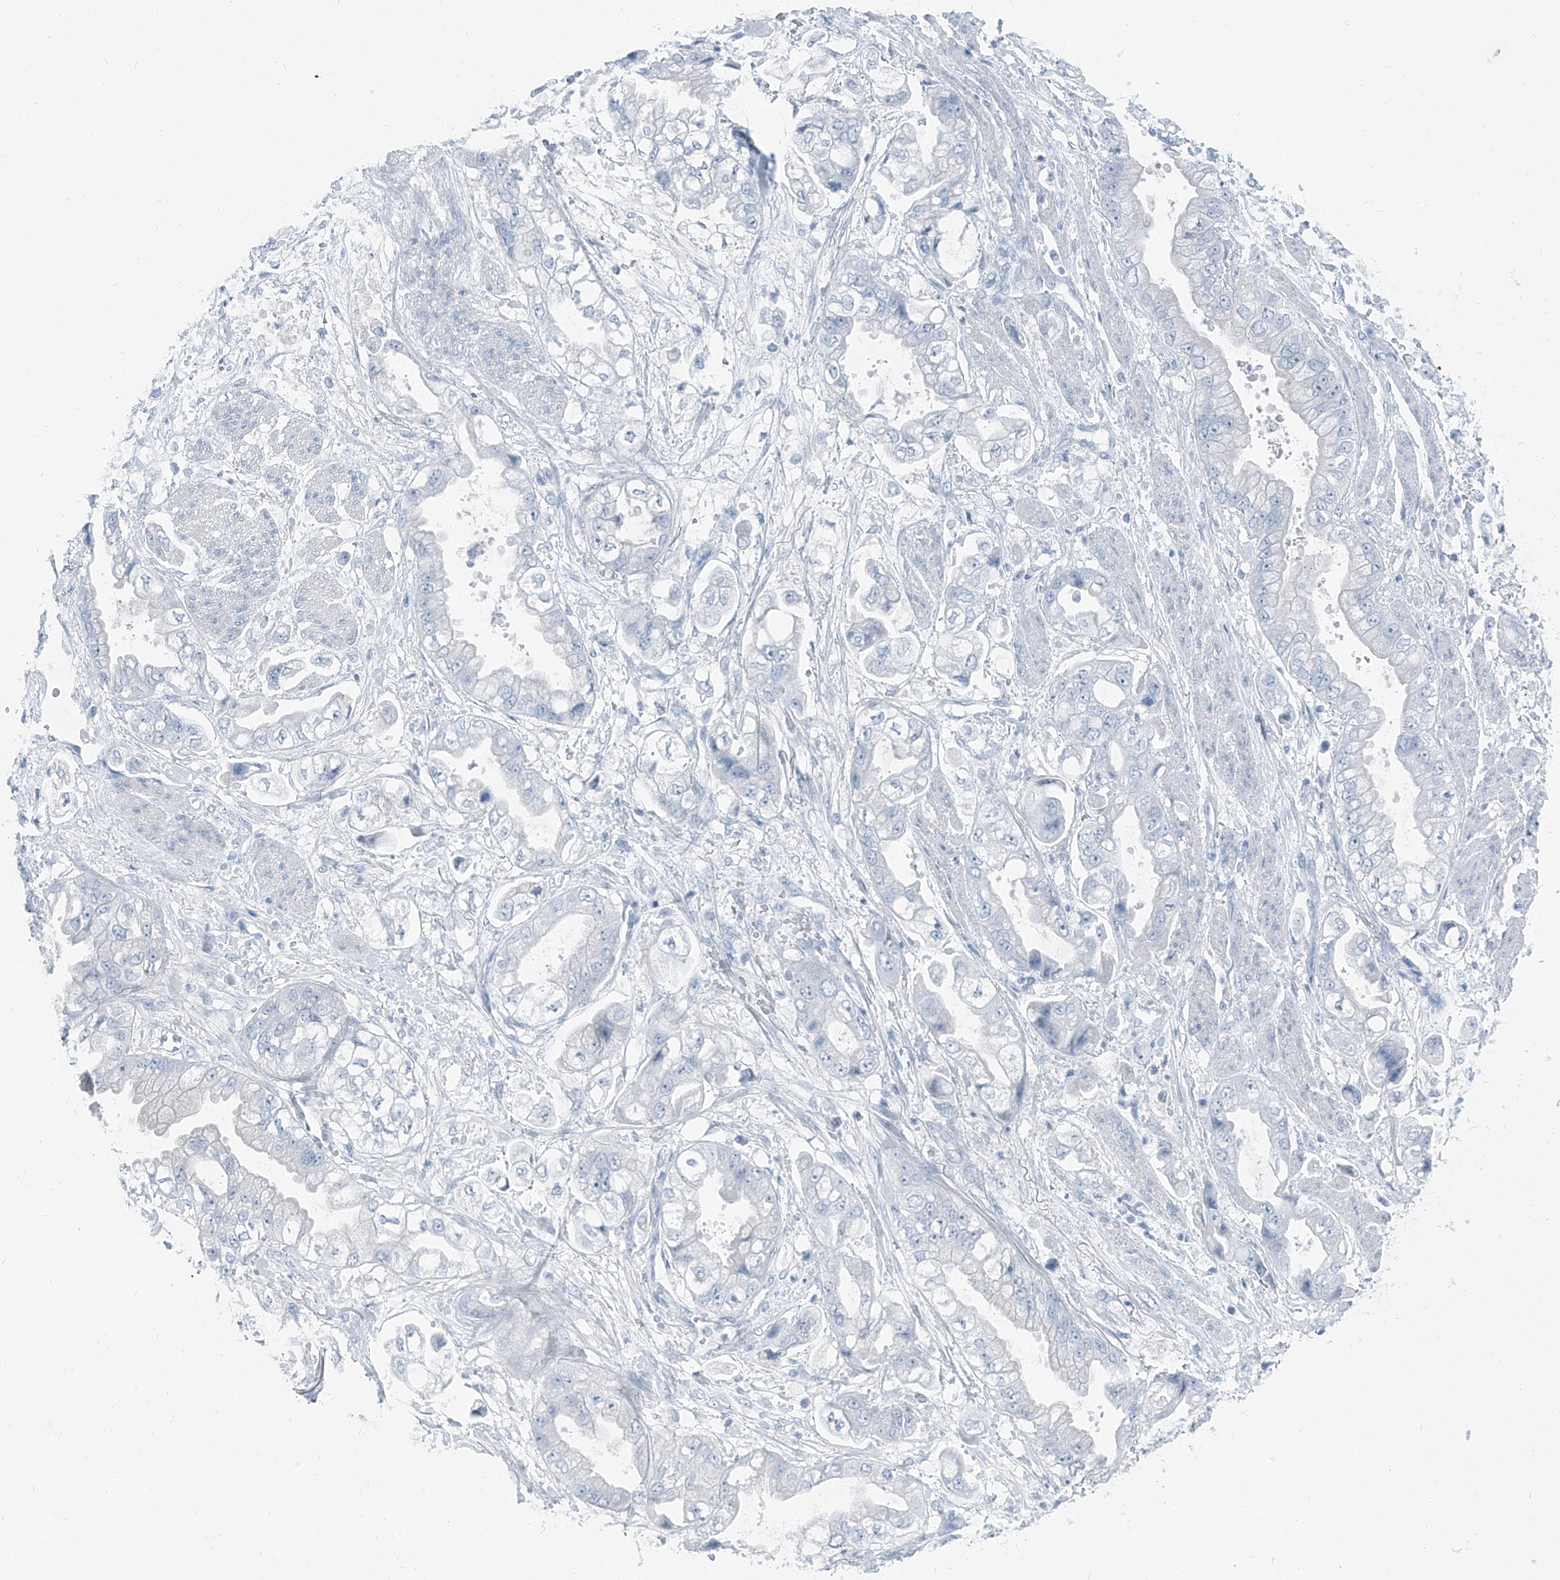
{"staining": {"intensity": "negative", "quantity": "none", "location": "none"}, "tissue": "stomach cancer", "cell_type": "Tumor cells", "image_type": "cancer", "snomed": [{"axis": "morphology", "description": "Adenocarcinoma, NOS"}, {"axis": "topography", "description": "Stomach"}], "caption": "Protein analysis of adenocarcinoma (stomach) reveals no significant expression in tumor cells.", "gene": "RGN", "patient": {"sex": "male", "age": 62}}